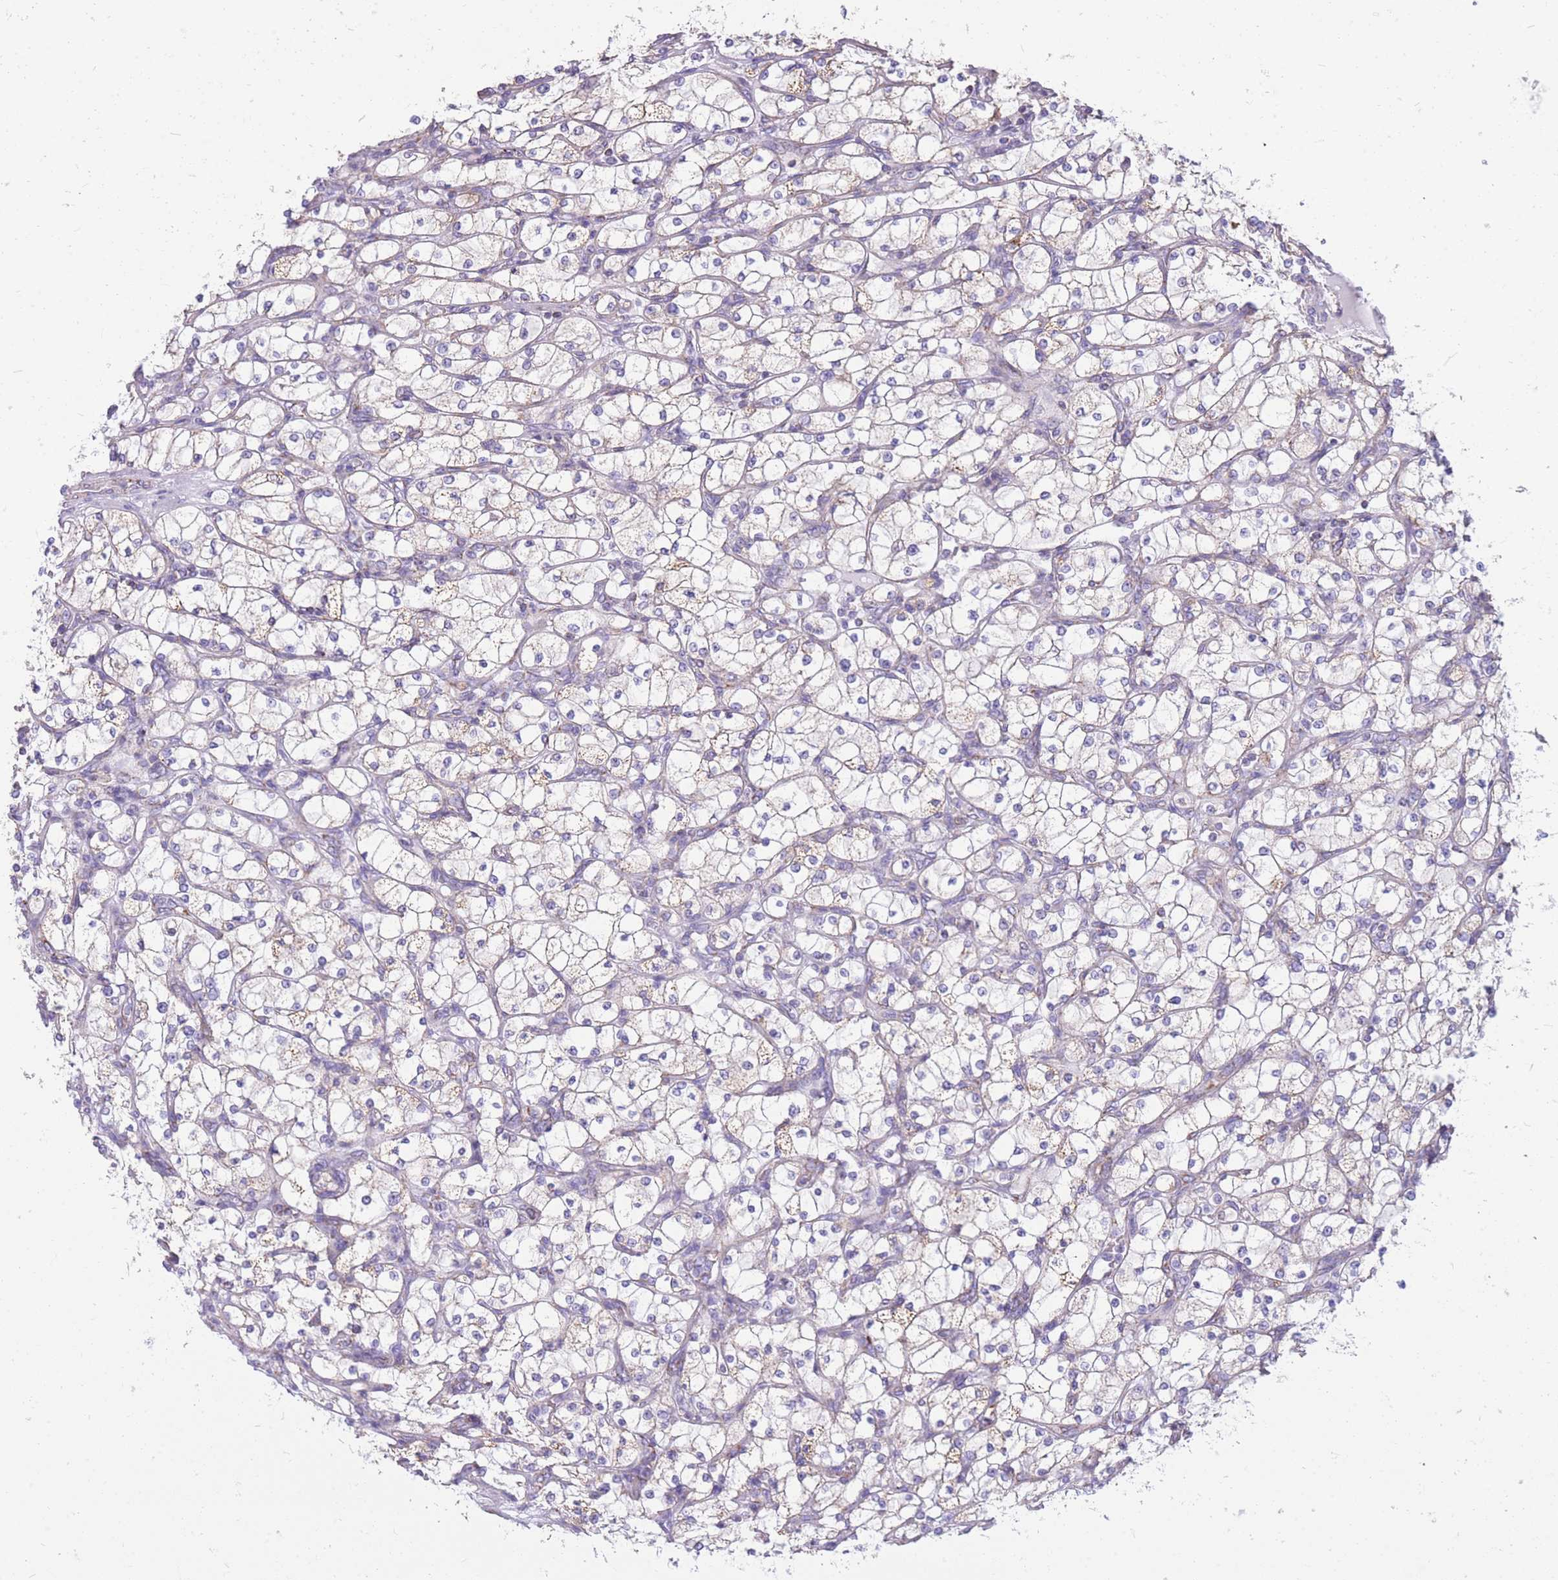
{"staining": {"intensity": "moderate", "quantity": "<25%", "location": "cytoplasmic/membranous"}, "tissue": "renal cancer", "cell_type": "Tumor cells", "image_type": "cancer", "snomed": [{"axis": "morphology", "description": "Adenocarcinoma, NOS"}, {"axis": "topography", "description": "Kidney"}], "caption": "Immunohistochemistry (IHC) of renal adenocarcinoma demonstrates low levels of moderate cytoplasmic/membranous positivity in approximately <25% of tumor cells. (DAB (3,3'-diaminobenzidine) IHC, brown staining for protein, blue staining for nuclei).", "gene": "PCSK1", "patient": {"sex": "male", "age": 80}}